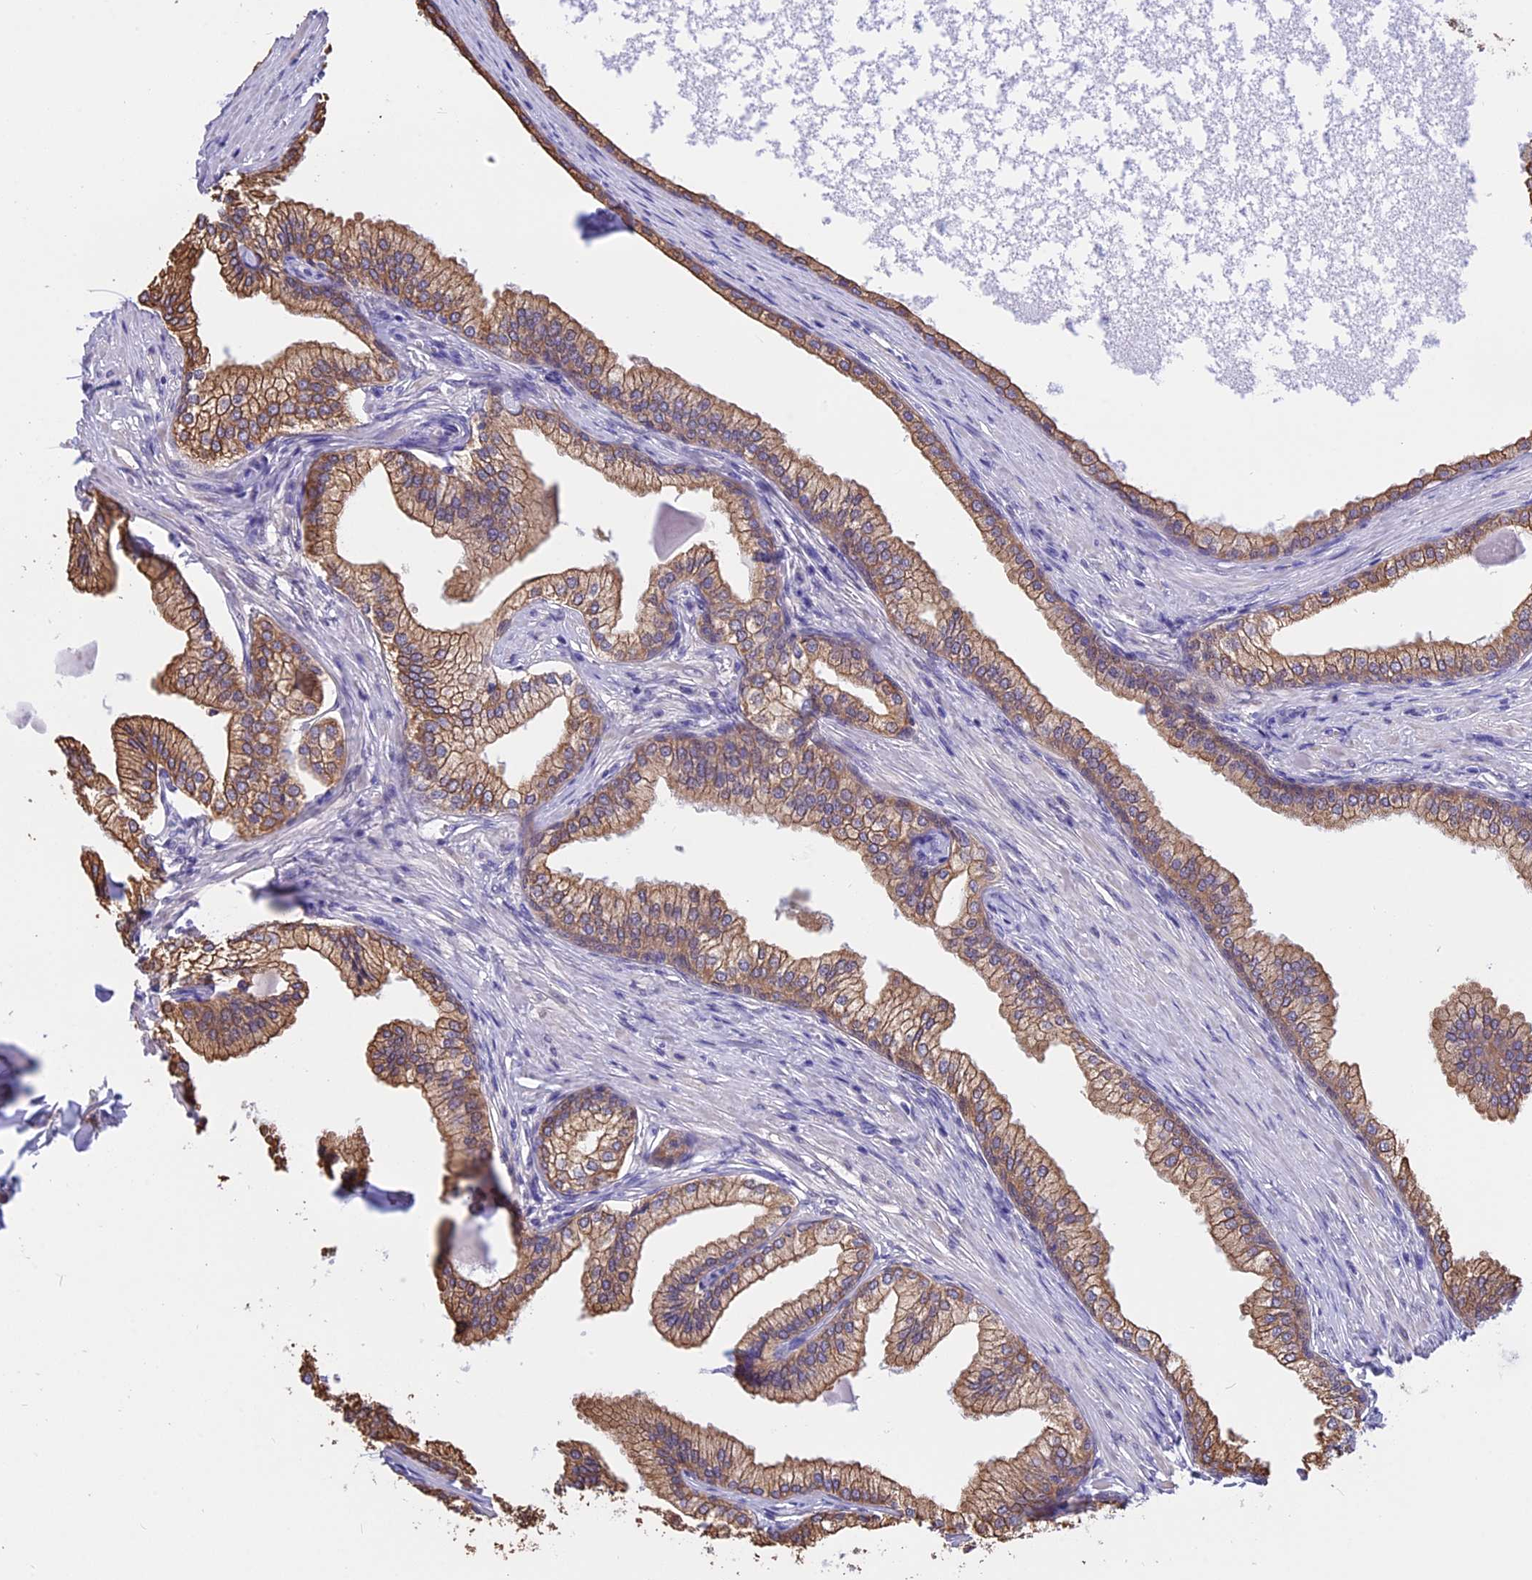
{"staining": {"intensity": "moderate", "quantity": ">75%", "location": "cytoplasmic/membranous"}, "tissue": "prostate", "cell_type": "Glandular cells", "image_type": "normal", "snomed": [{"axis": "morphology", "description": "Normal tissue, NOS"}, {"axis": "morphology", "description": "Urothelial carcinoma, Low grade"}, {"axis": "topography", "description": "Urinary bladder"}, {"axis": "topography", "description": "Prostate"}], "caption": "A micrograph of prostate stained for a protein demonstrates moderate cytoplasmic/membranous brown staining in glandular cells. (DAB (3,3'-diaminobenzidine) = brown stain, brightfield microscopy at high magnification).", "gene": "STUB1", "patient": {"sex": "male", "age": 60}}